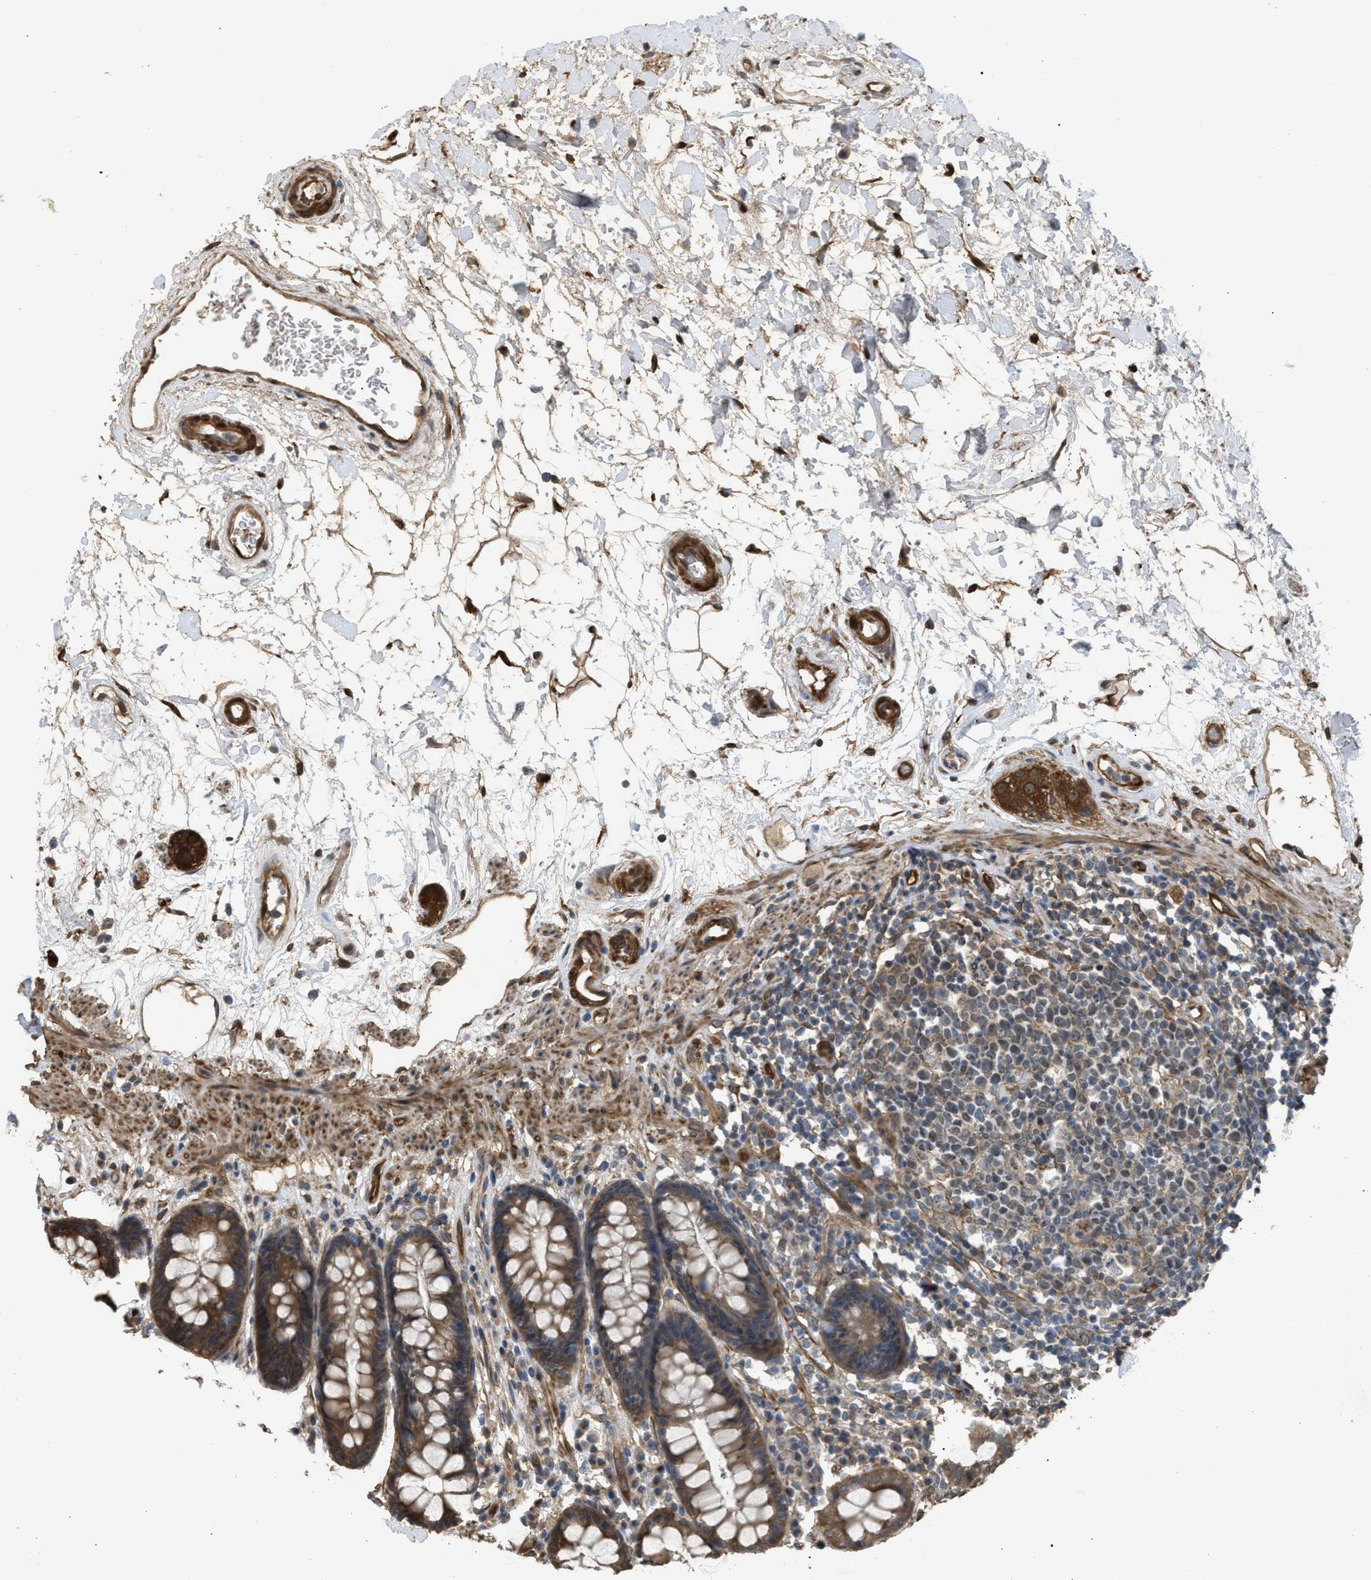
{"staining": {"intensity": "moderate", "quantity": ">75%", "location": "cytoplasmic/membranous"}, "tissue": "rectum", "cell_type": "Glandular cells", "image_type": "normal", "snomed": [{"axis": "morphology", "description": "Normal tissue, NOS"}, {"axis": "topography", "description": "Rectum"}], "caption": "Immunohistochemistry of unremarkable human rectum shows medium levels of moderate cytoplasmic/membranous expression in about >75% of glandular cells. Immunohistochemistry stains the protein of interest in brown and the nuclei are stained blue.", "gene": "BAG3", "patient": {"sex": "male", "age": 64}}